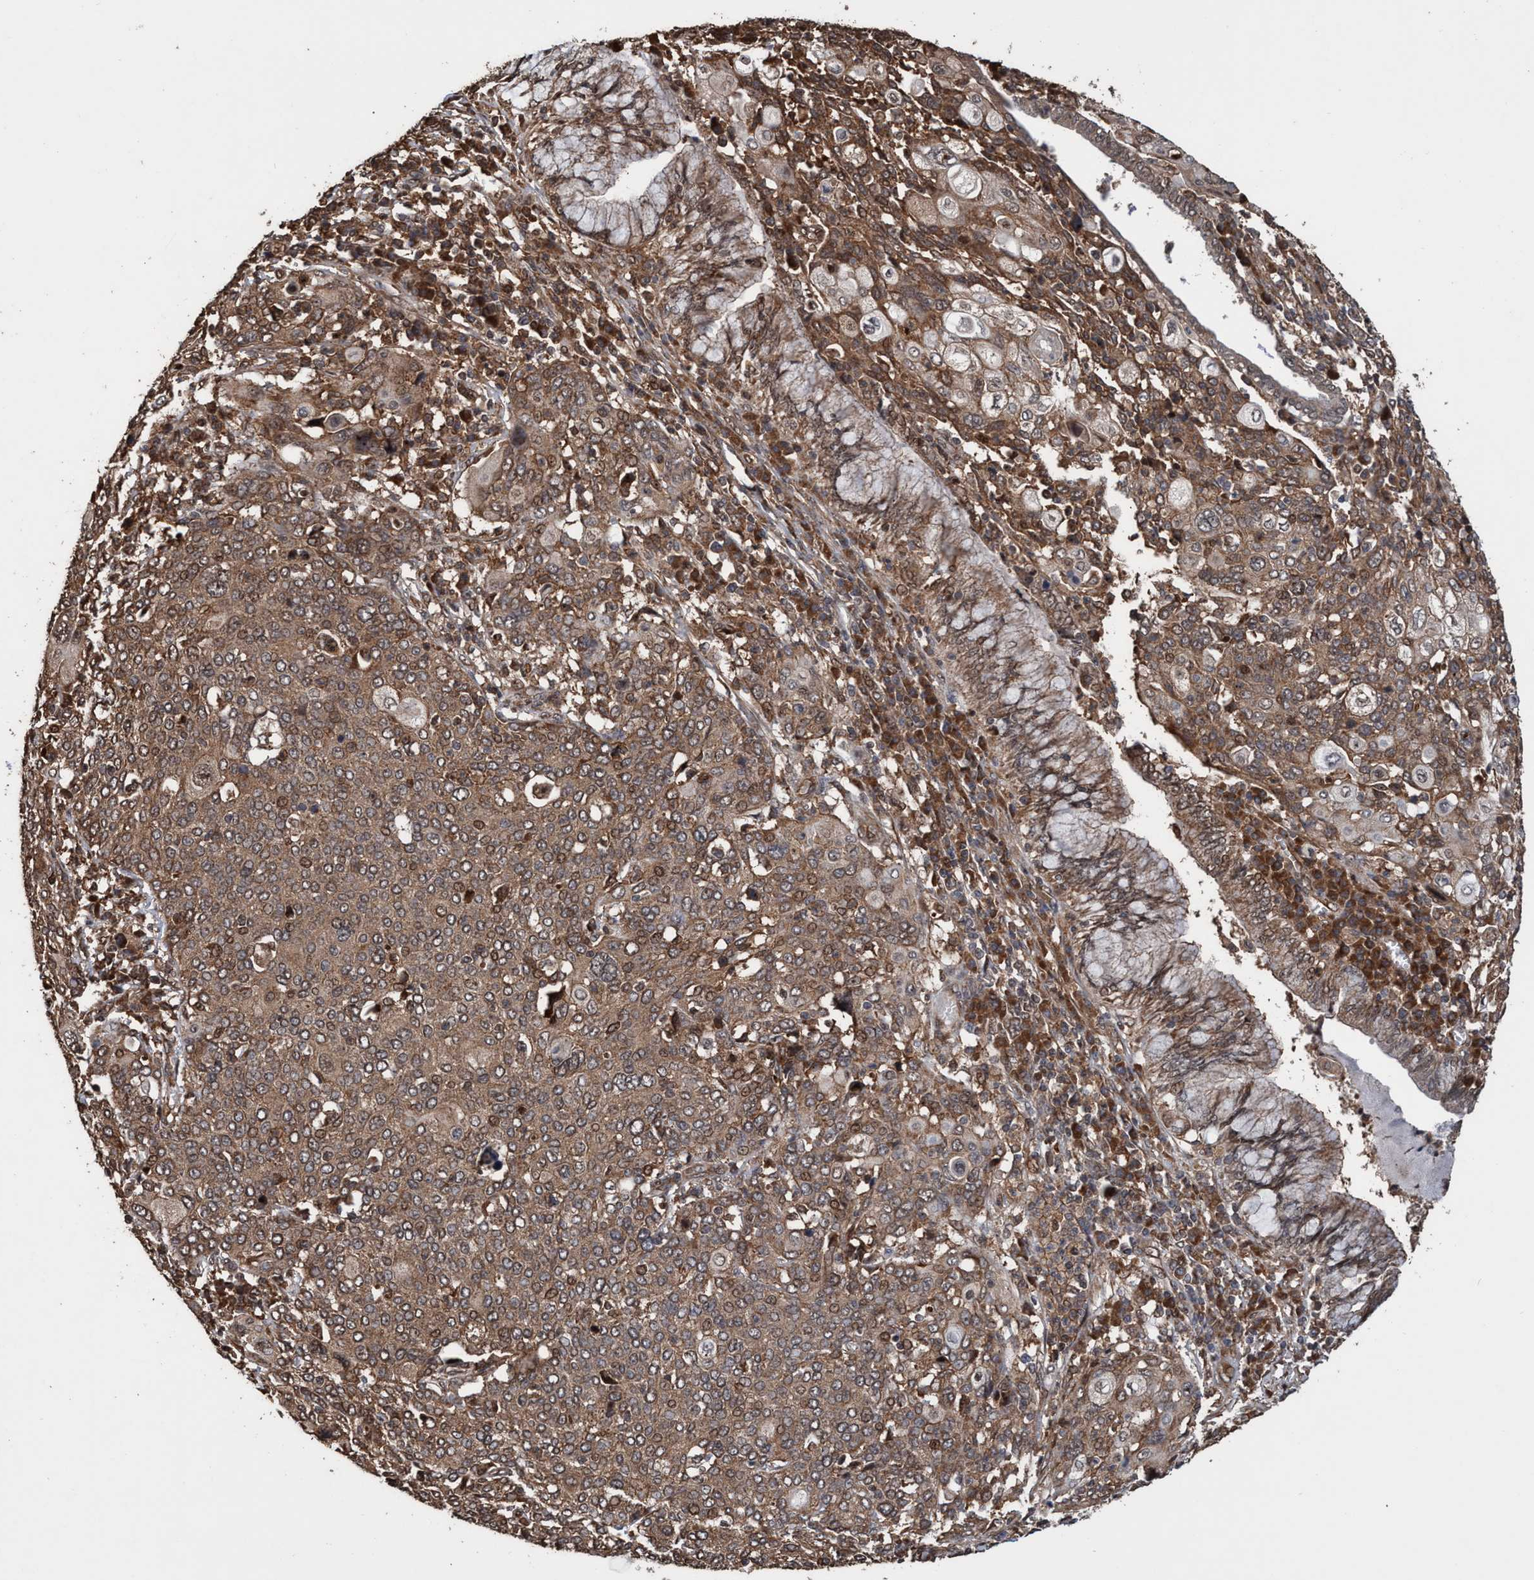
{"staining": {"intensity": "moderate", "quantity": ">75%", "location": "cytoplasmic/membranous,nuclear"}, "tissue": "cervical cancer", "cell_type": "Tumor cells", "image_type": "cancer", "snomed": [{"axis": "morphology", "description": "Squamous cell carcinoma, NOS"}, {"axis": "topography", "description": "Cervix"}], "caption": "Immunohistochemical staining of human cervical cancer reveals medium levels of moderate cytoplasmic/membranous and nuclear protein positivity in about >75% of tumor cells. (IHC, brightfield microscopy, high magnification).", "gene": "TRPC7", "patient": {"sex": "female", "age": 40}}